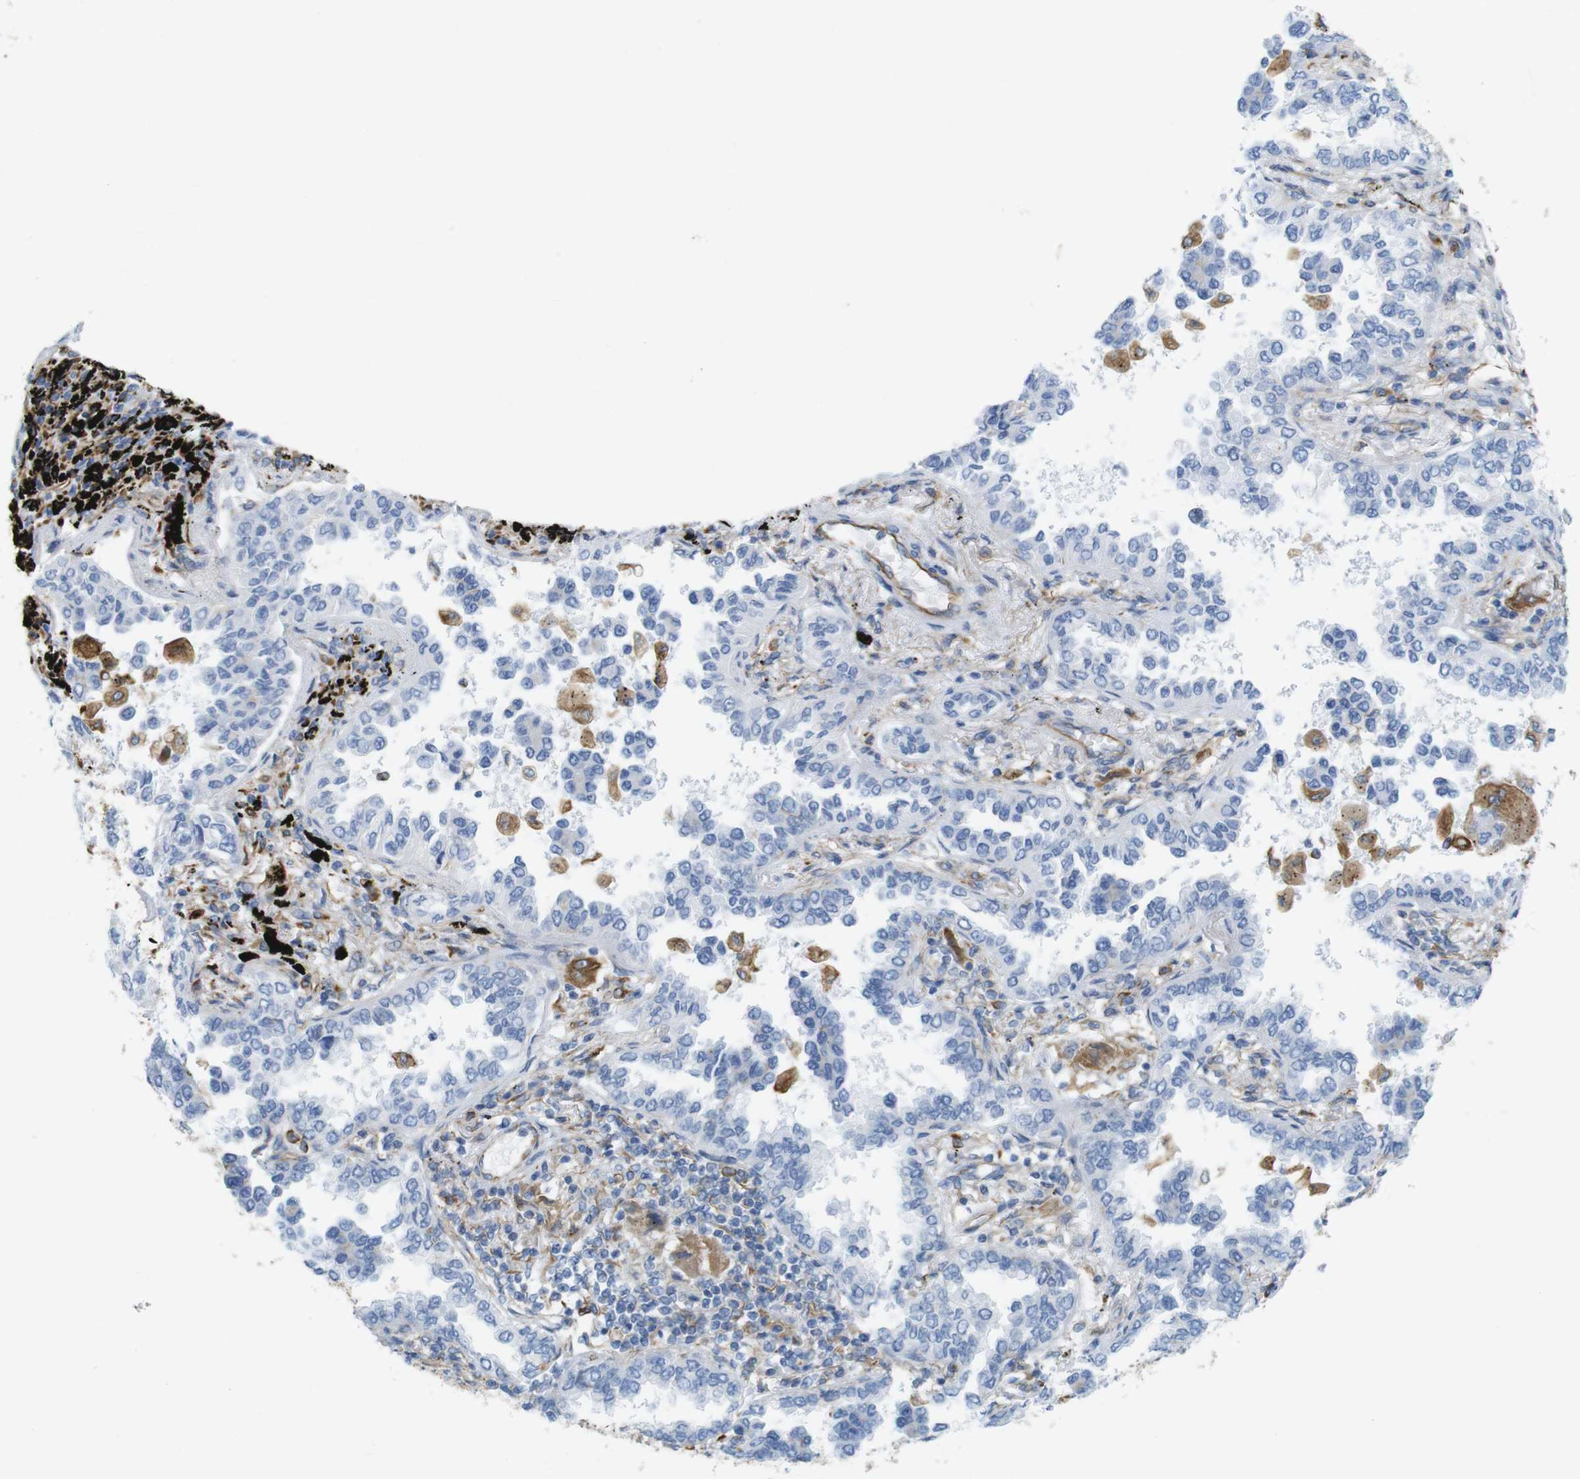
{"staining": {"intensity": "negative", "quantity": "none", "location": "none"}, "tissue": "lung cancer", "cell_type": "Tumor cells", "image_type": "cancer", "snomed": [{"axis": "morphology", "description": "Normal tissue, NOS"}, {"axis": "morphology", "description": "Adenocarcinoma, NOS"}, {"axis": "topography", "description": "Lung"}], "caption": "Lung adenocarcinoma was stained to show a protein in brown. There is no significant expression in tumor cells.", "gene": "MS4A10", "patient": {"sex": "male", "age": 59}}